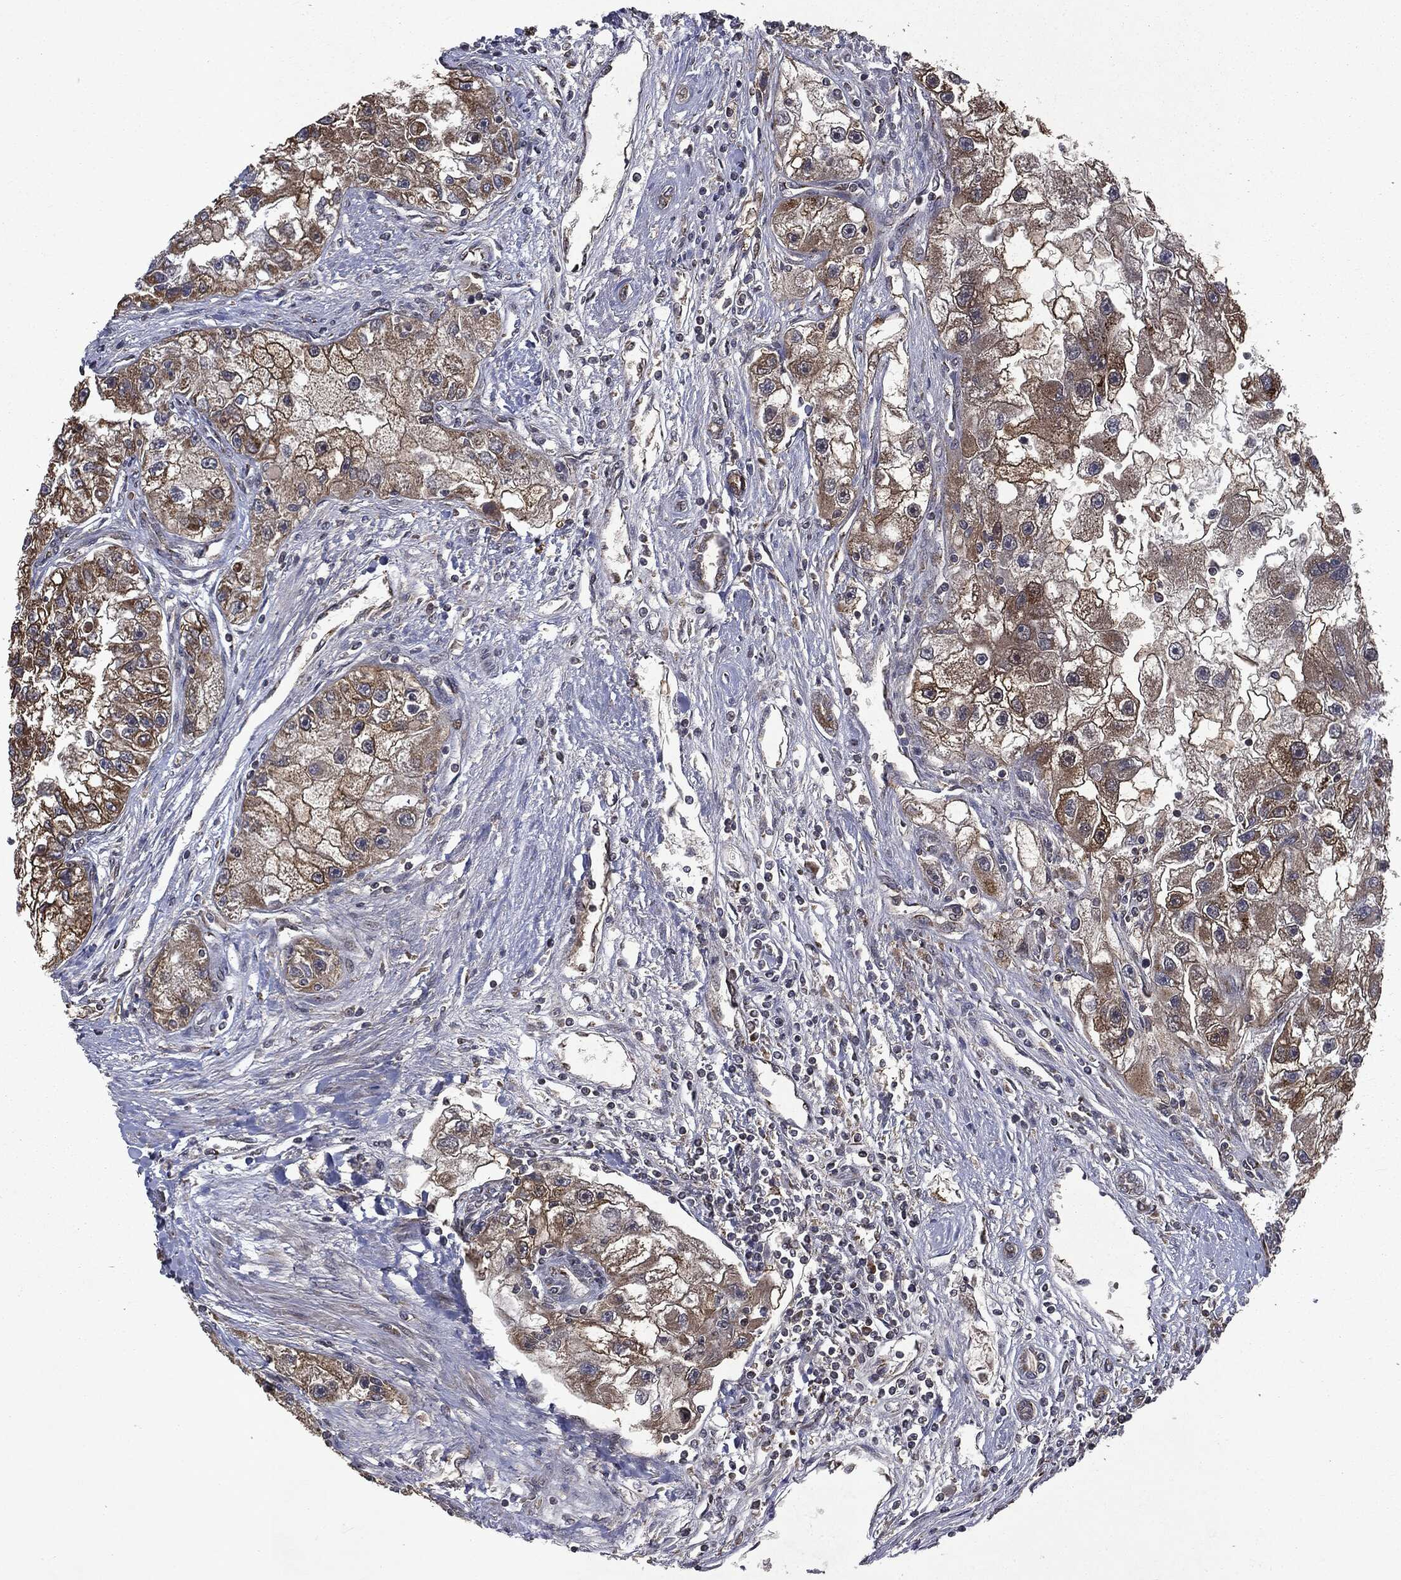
{"staining": {"intensity": "moderate", "quantity": ">75%", "location": "cytoplasmic/membranous"}, "tissue": "renal cancer", "cell_type": "Tumor cells", "image_type": "cancer", "snomed": [{"axis": "morphology", "description": "Adenocarcinoma, NOS"}, {"axis": "topography", "description": "Kidney"}], "caption": "The immunohistochemical stain shows moderate cytoplasmic/membranous expression in tumor cells of renal adenocarcinoma tissue.", "gene": "PLPPR2", "patient": {"sex": "male", "age": 63}}